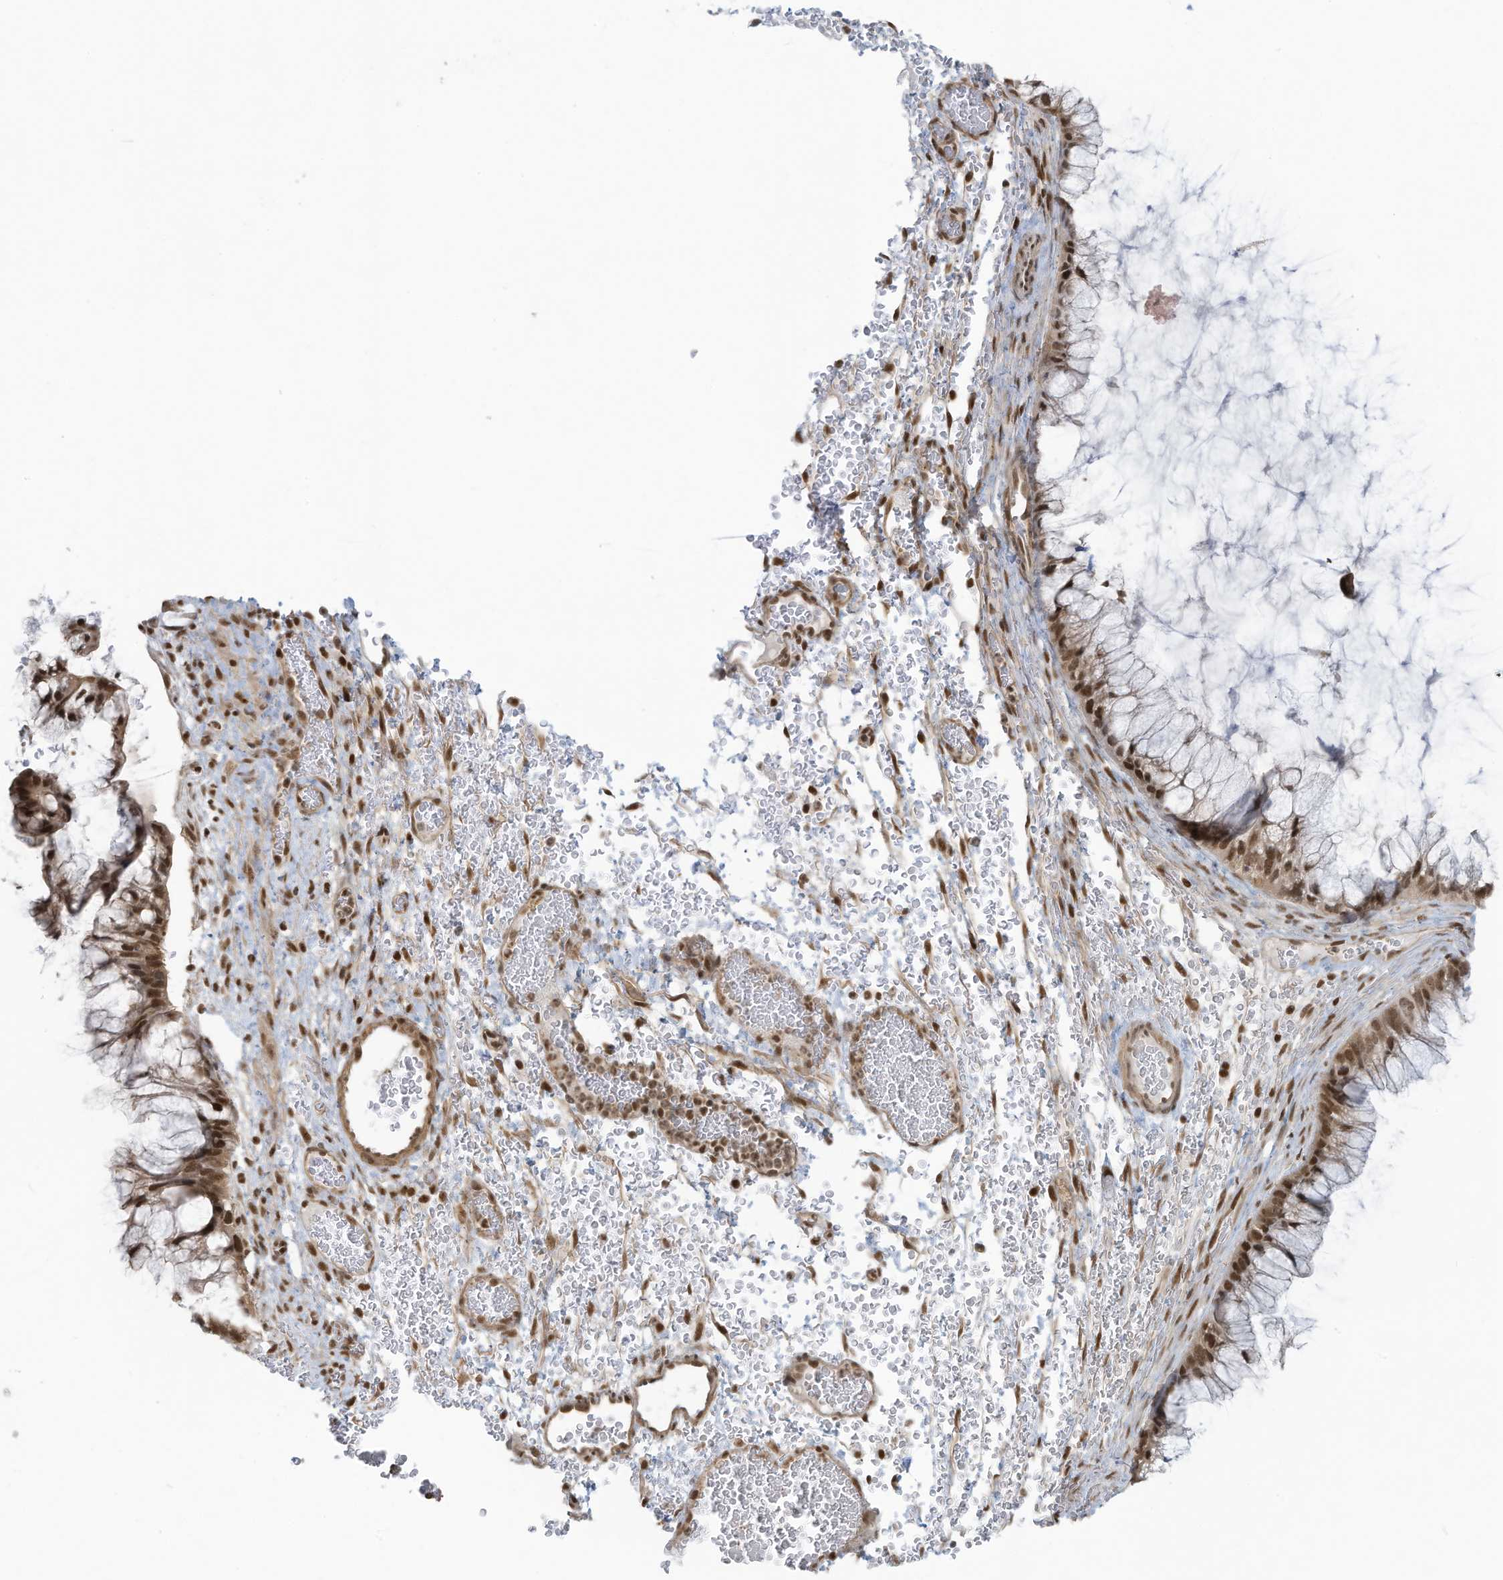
{"staining": {"intensity": "strong", "quantity": ">75%", "location": "nuclear"}, "tissue": "ovarian cancer", "cell_type": "Tumor cells", "image_type": "cancer", "snomed": [{"axis": "morphology", "description": "Cystadenocarcinoma, mucinous, NOS"}, {"axis": "topography", "description": "Ovary"}], "caption": "Protein staining of mucinous cystadenocarcinoma (ovarian) tissue shows strong nuclear expression in approximately >75% of tumor cells. (DAB (3,3'-diaminobenzidine) IHC with brightfield microscopy, high magnification).", "gene": "DBR1", "patient": {"sex": "female", "age": 37}}